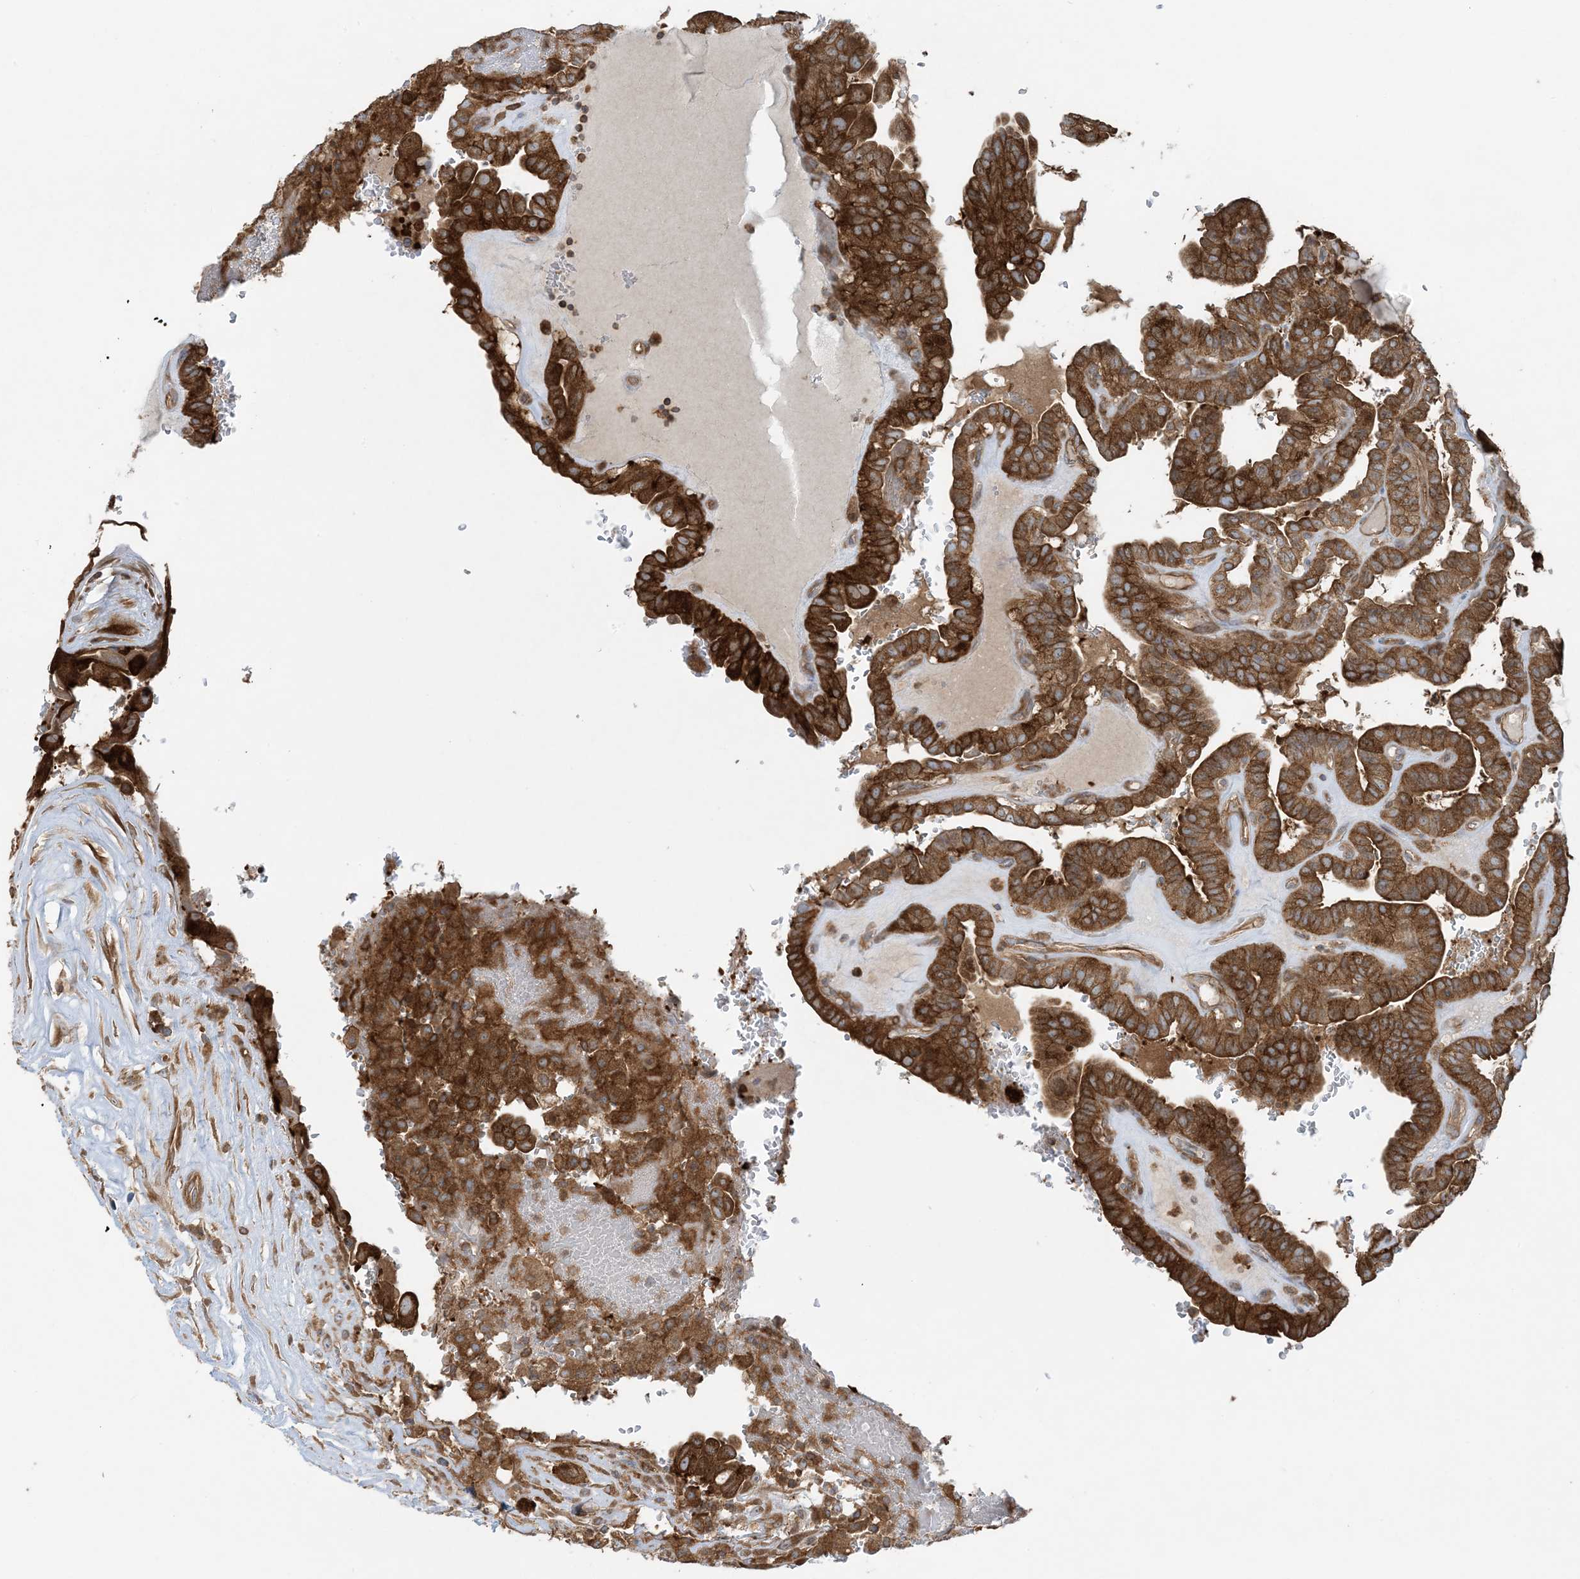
{"staining": {"intensity": "strong", "quantity": ">75%", "location": "cytoplasmic/membranous"}, "tissue": "thyroid cancer", "cell_type": "Tumor cells", "image_type": "cancer", "snomed": [{"axis": "morphology", "description": "Papillary adenocarcinoma, NOS"}, {"axis": "topography", "description": "Thyroid gland"}], "caption": "An immunohistochemistry micrograph of tumor tissue is shown. Protein staining in brown highlights strong cytoplasmic/membranous positivity in thyroid cancer within tumor cells.", "gene": "OLA1", "patient": {"sex": "male", "age": 77}}